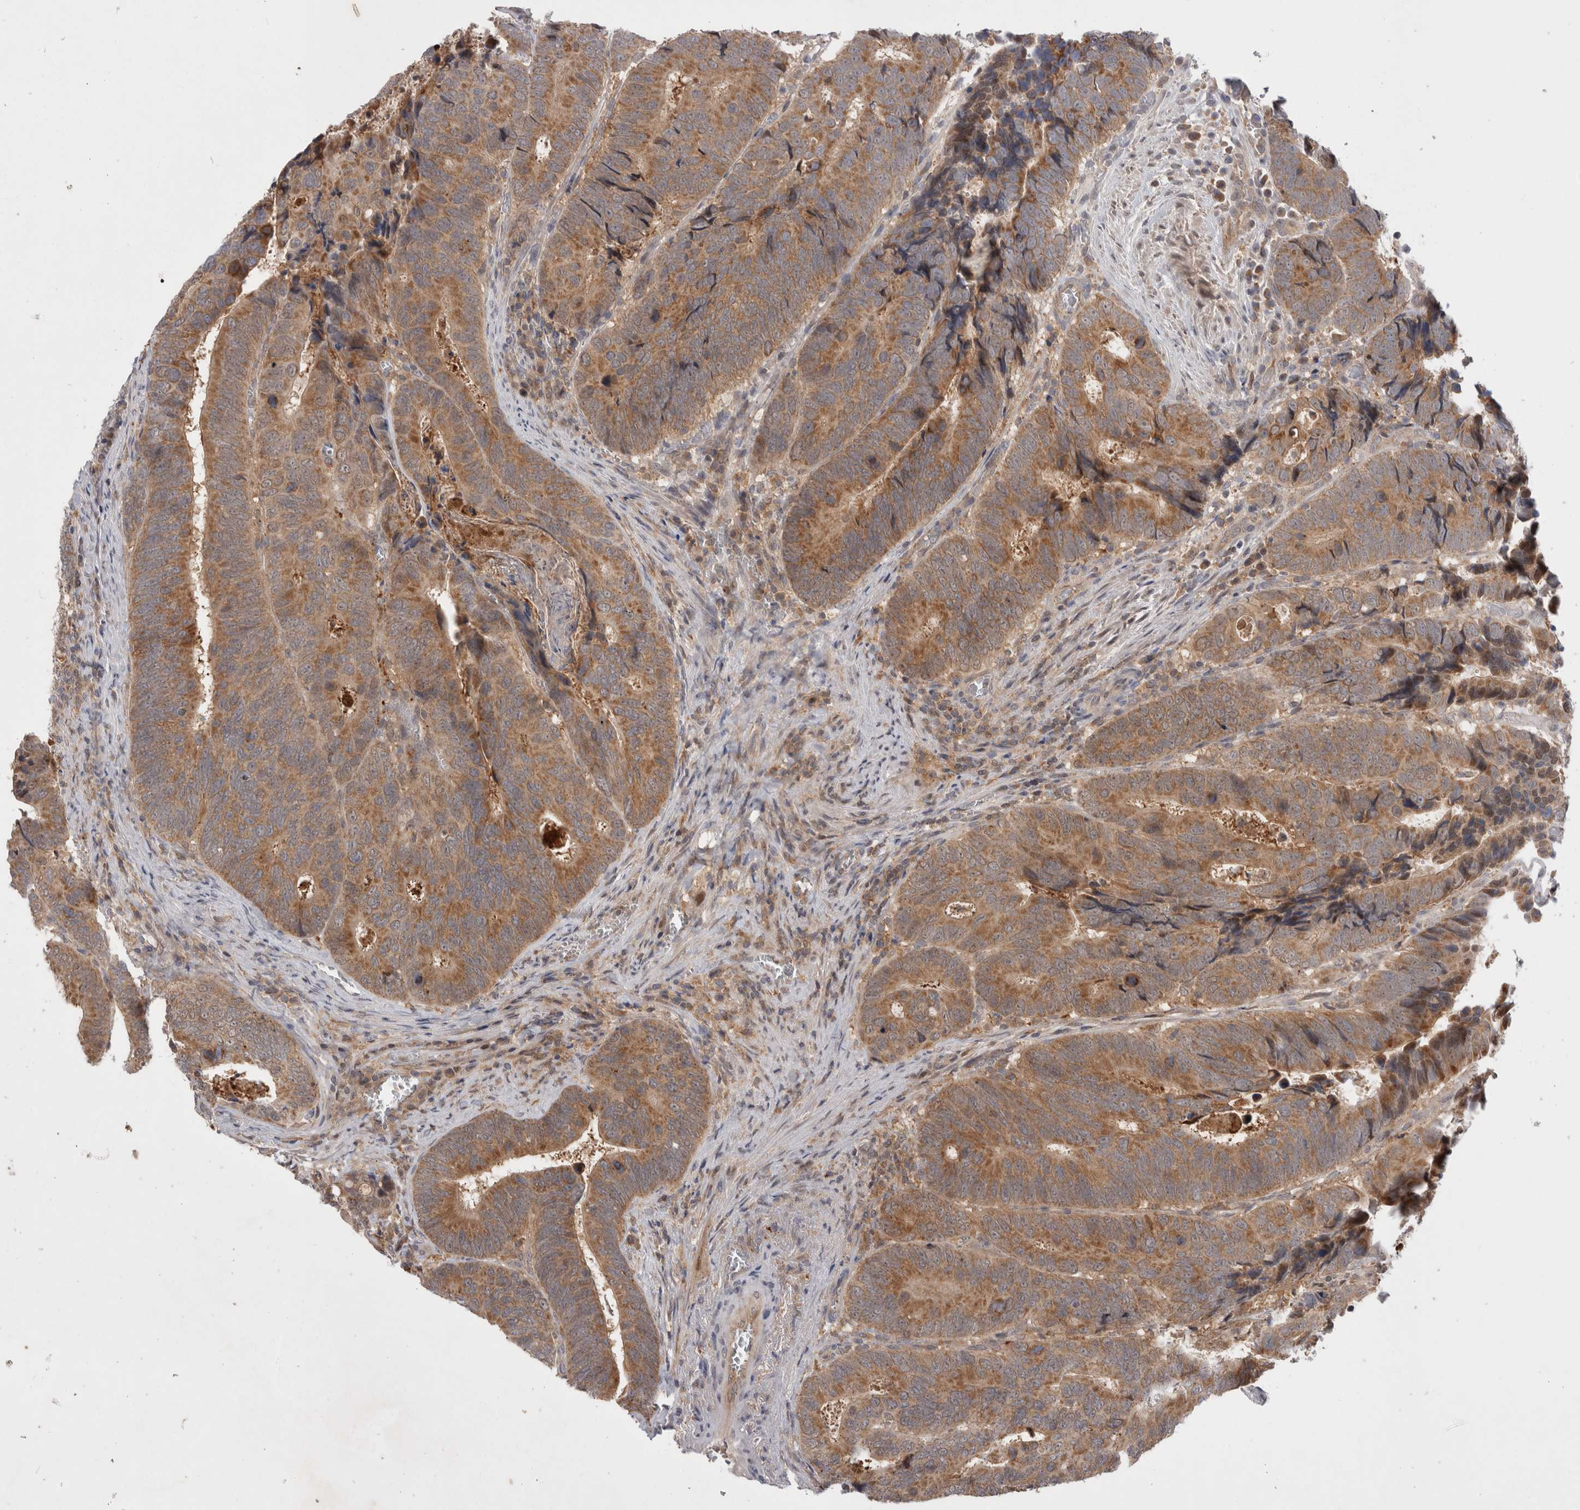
{"staining": {"intensity": "moderate", "quantity": ">75%", "location": "cytoplasmic/membranous"}, "tissue": "colorectal cancer", "cell_type": "Tumor cells", "image_type": "cancer", "snomed": [{"axis": "morphology", "description": "Inflammation, NOS"}, {"axis": "morphology", "description": "Adenocarcinoma, NOS"}, {"axis": "topography", "description": "Colon"}], "caption": "Colorectal cancer stained with a brown dye reveals moderate cytoplasmic/membranous positive positivity in approximately >75% of tumor cells.", "gene": "MRPL37", "patient": {"sex": "male", "age": 72}}